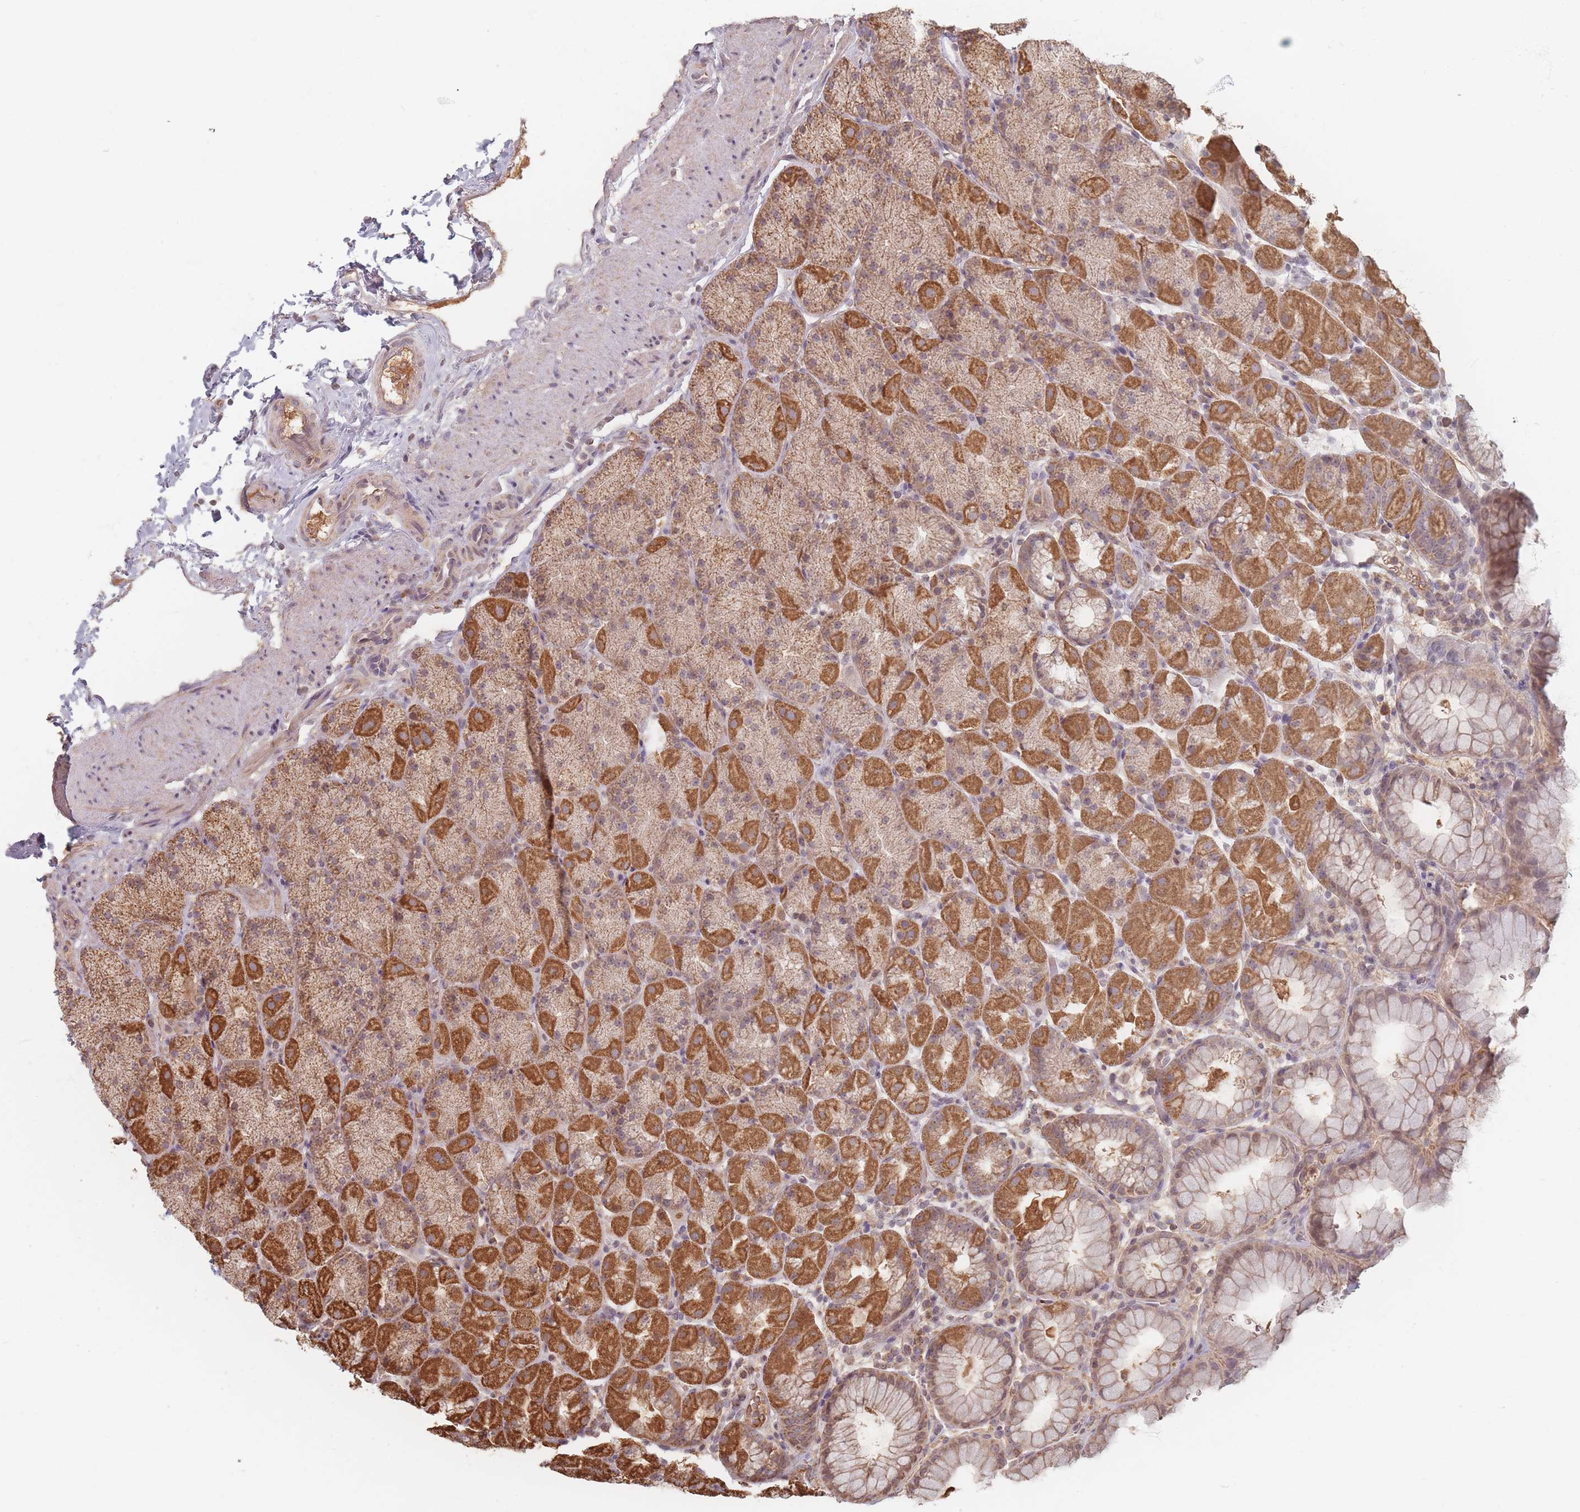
{"staining": {"intensity": "strong", "quantity": "25%-75%", "location": "cytoplasmic/membranous"}, "tissue": "stomach", "cell_type": "Glandular cells", "image_type": "normal", "snomed": [{"axis": "morphology", "description": "Normal tissue, NOS"}, {"axis": "topography", "description": "Stomach, upper"}, {"axis": "topography", "description": "Stomach, lower"}], "caption": "High-power microscopy captured an immunohistochemistry micrograph of benign stomach, revealing strong cytoplasmic/membranous staining in approximately 25%-75% of glandular cells.", "gene": "OR2M4", "patient": {"sex": "male", "age": 67}}